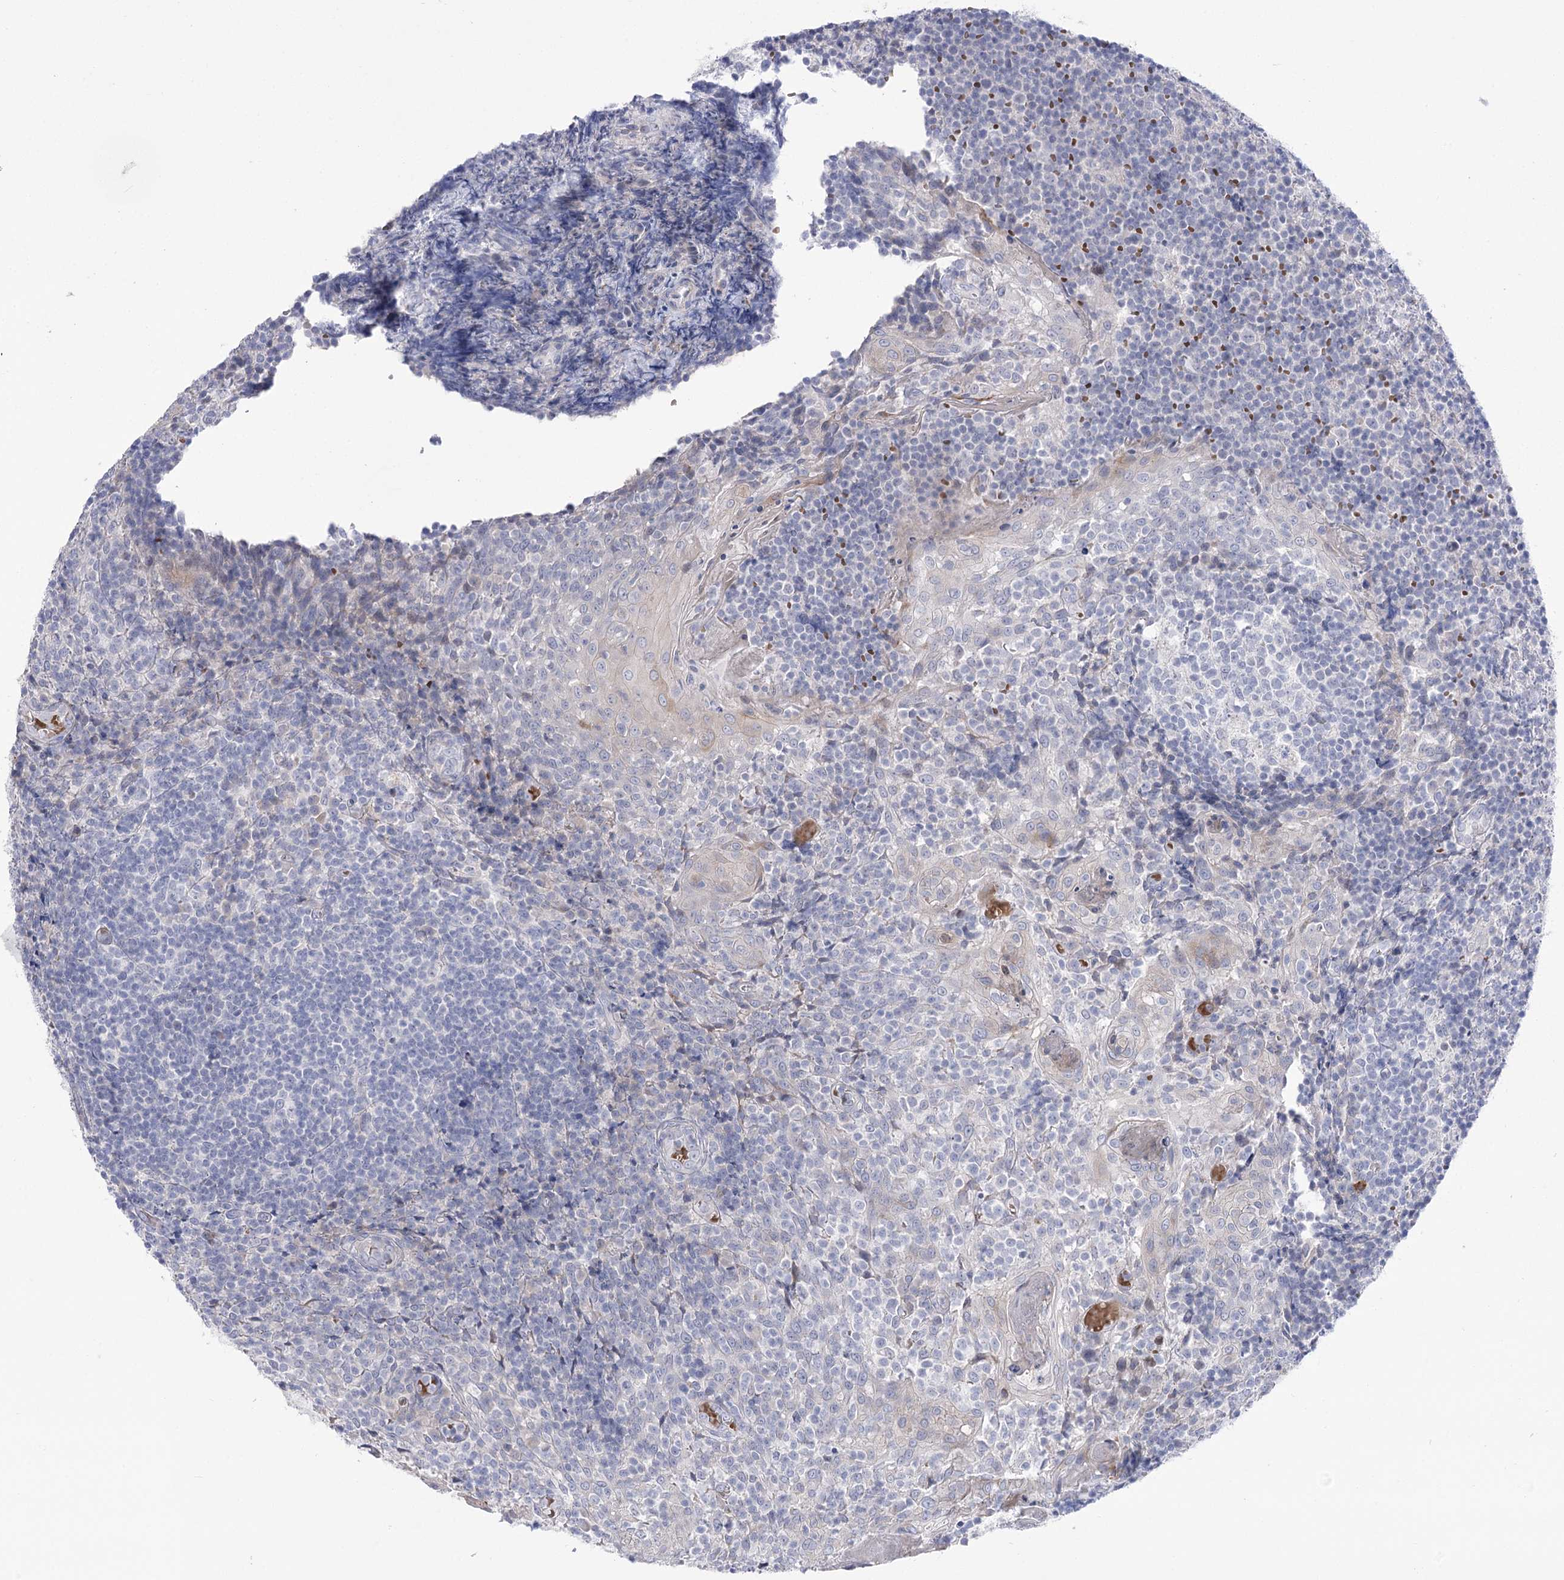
{"staining": {"intensity": "negative", "quantity": "none", "location": "none"}, "tissue": "tonsil", "cell_type": "Germinal center cells", "image_type": "normal", "snomed": [{"axis": "morphology", "description": "Normal tissue, NOS"}, {"axis": "topography", "description": "Tonsil"}], "caption": "Micrograph shows no protein positivity in germinal center cells of unremarkable tonsil.", "gene": "SIAE", "patient": {"sex": "female", "age": 19}}